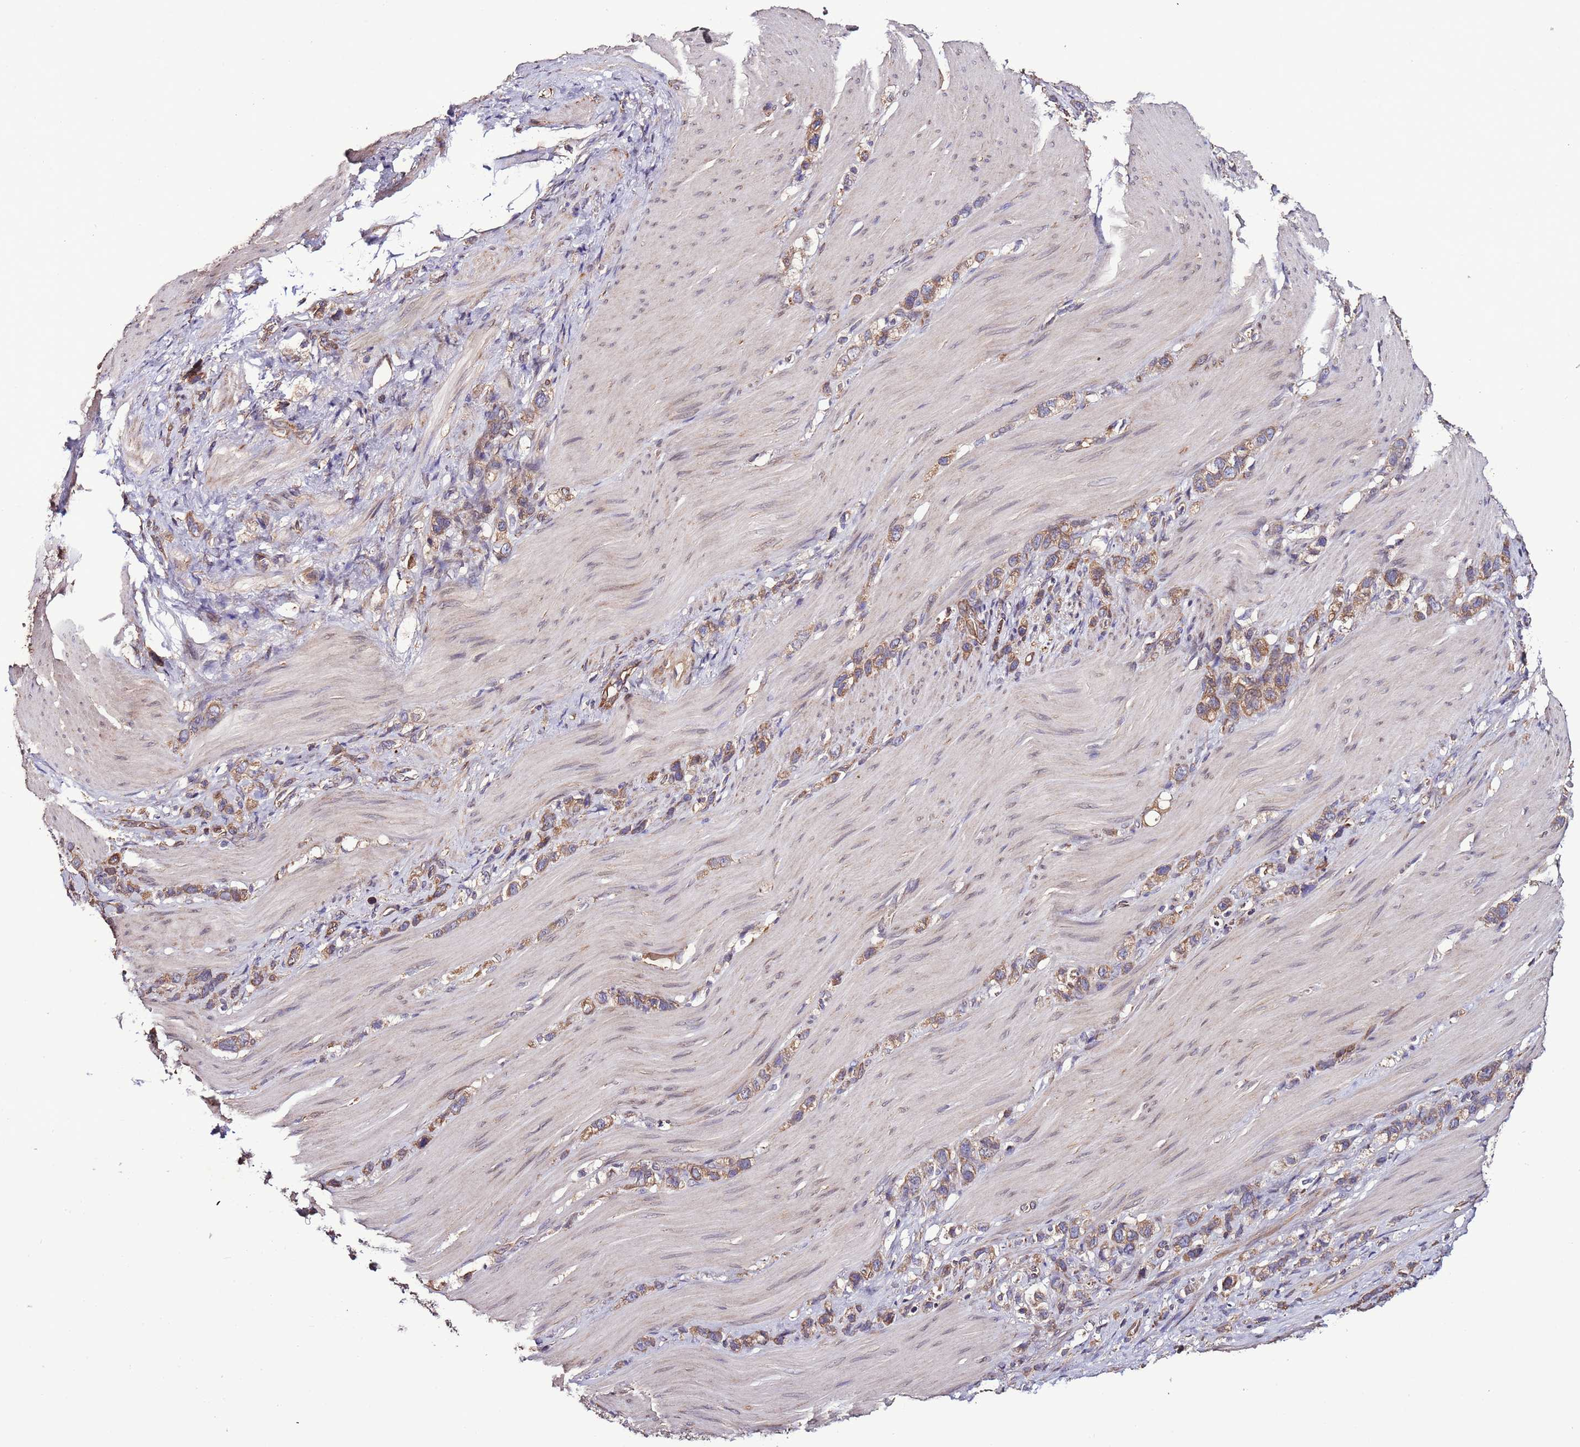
{"staining": {"intensity": "moderate", "quantity": ">75%", "location": "cytoplasmic/membranous"}, "tissue": "stomach cancer", "cell_type": "Tumor cells", "image_type": "cancer", "snomed": [{"axis": "morphology", "description": "Adenocarcinoma, NOS"}, {"axis": "topography", "description": "Stomach"}], "caption": "Moderate cytoplasmic/membranous expression is present in about >75% of tumor cells in stomach adenocarcinoma.", "gene": "SLC41A3", "patient": {"sex": "female", "age": 65}}